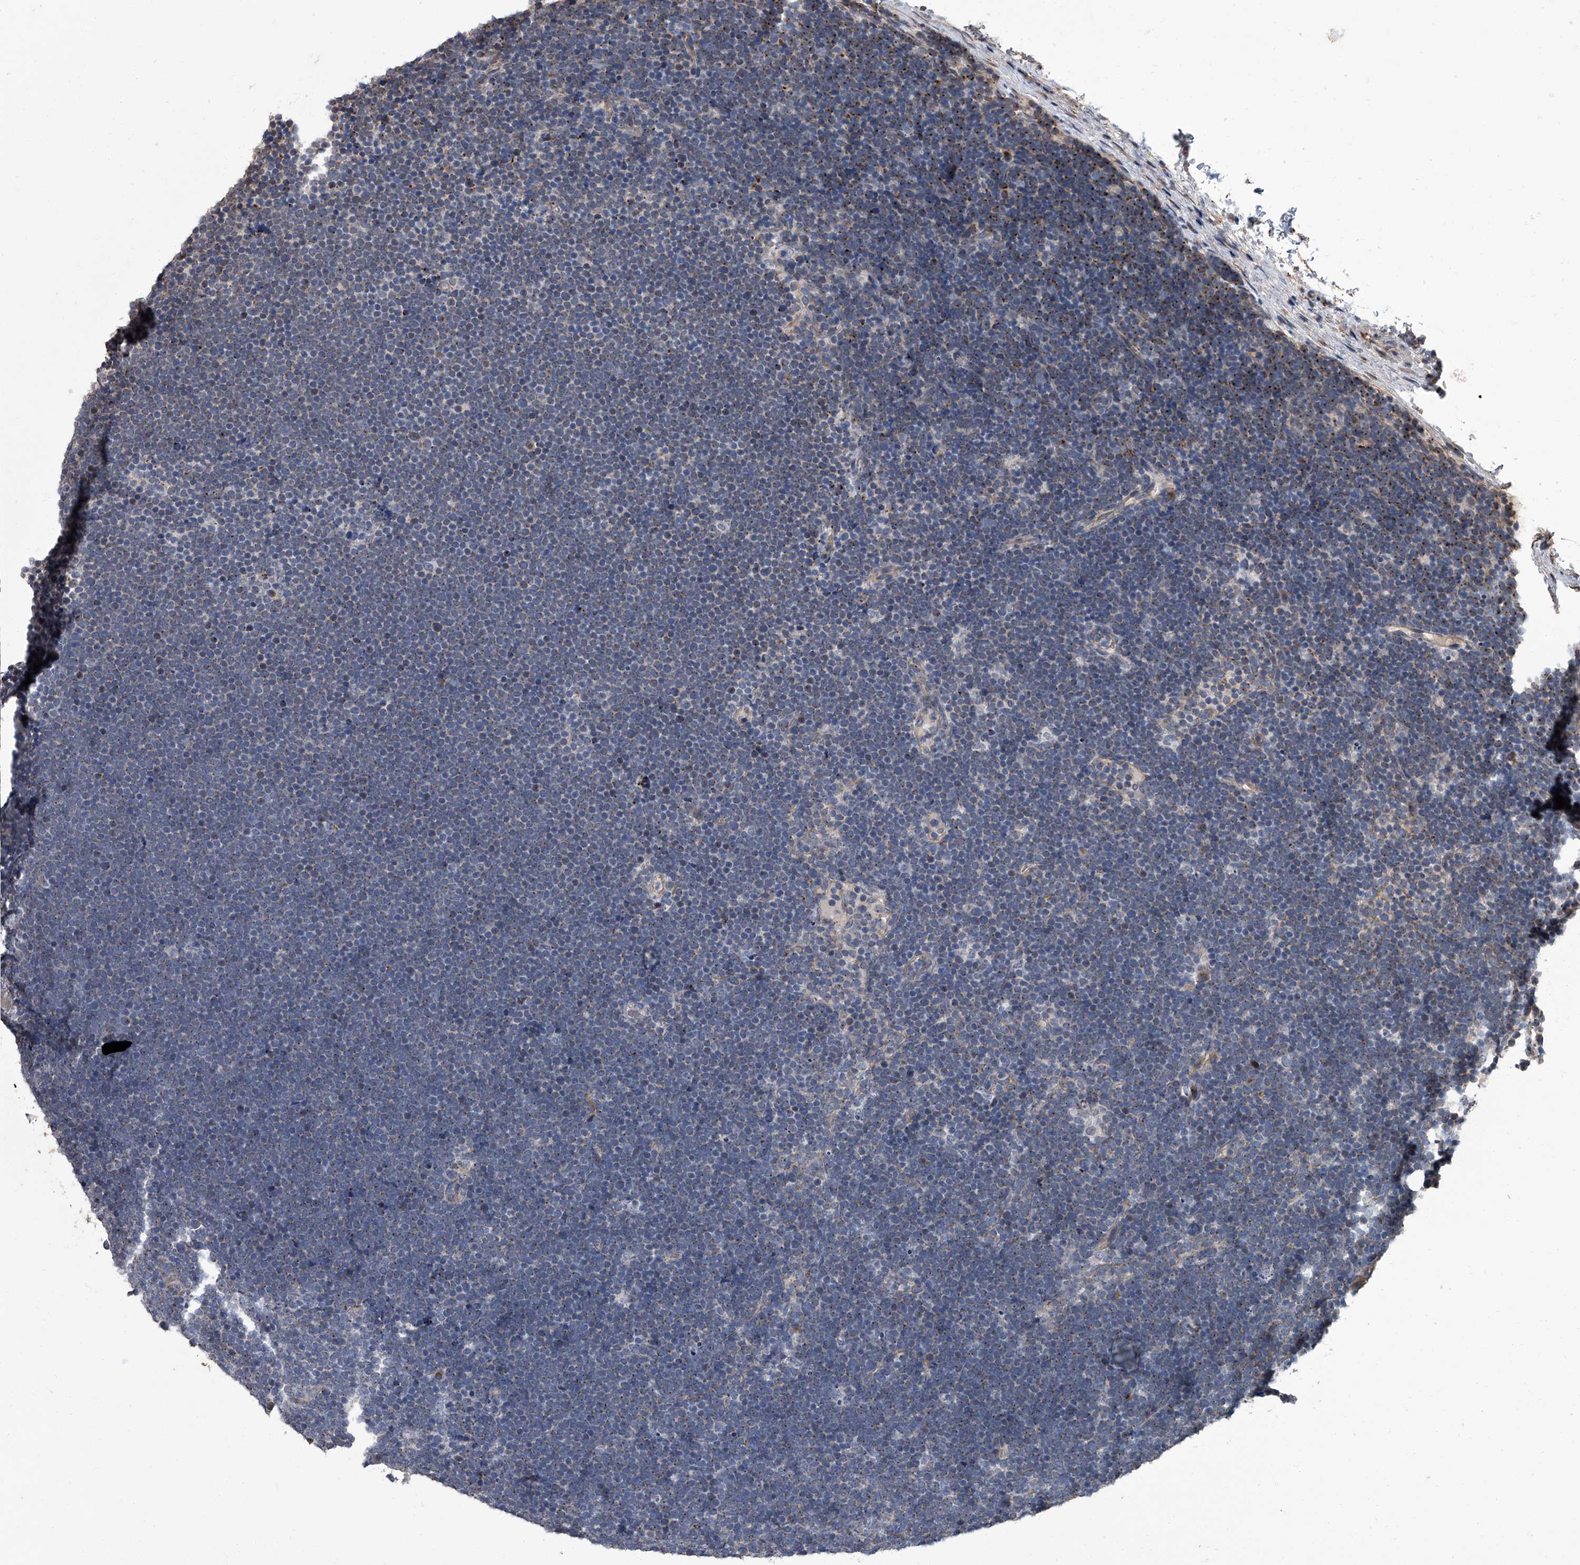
{"staining": {"intensity": "negative", "quantity": "none", "location": "none"}, "tissue": "lymphoma", "cell_type": "Tumor cells", "image_type": "cancer", "snomed": [{"axis": "morphology", "description": "Malignant lymphoma, non-Hodgkin's type, High grade"}, {"axis": "topography", "description": "Lymph node"}], "caption": "A histopathology image of lymphoma stained for a protein reveals no brown staining in tumor cells.", "gene": "SIRT4", "patient": {"sex": "male", "age": 13}}